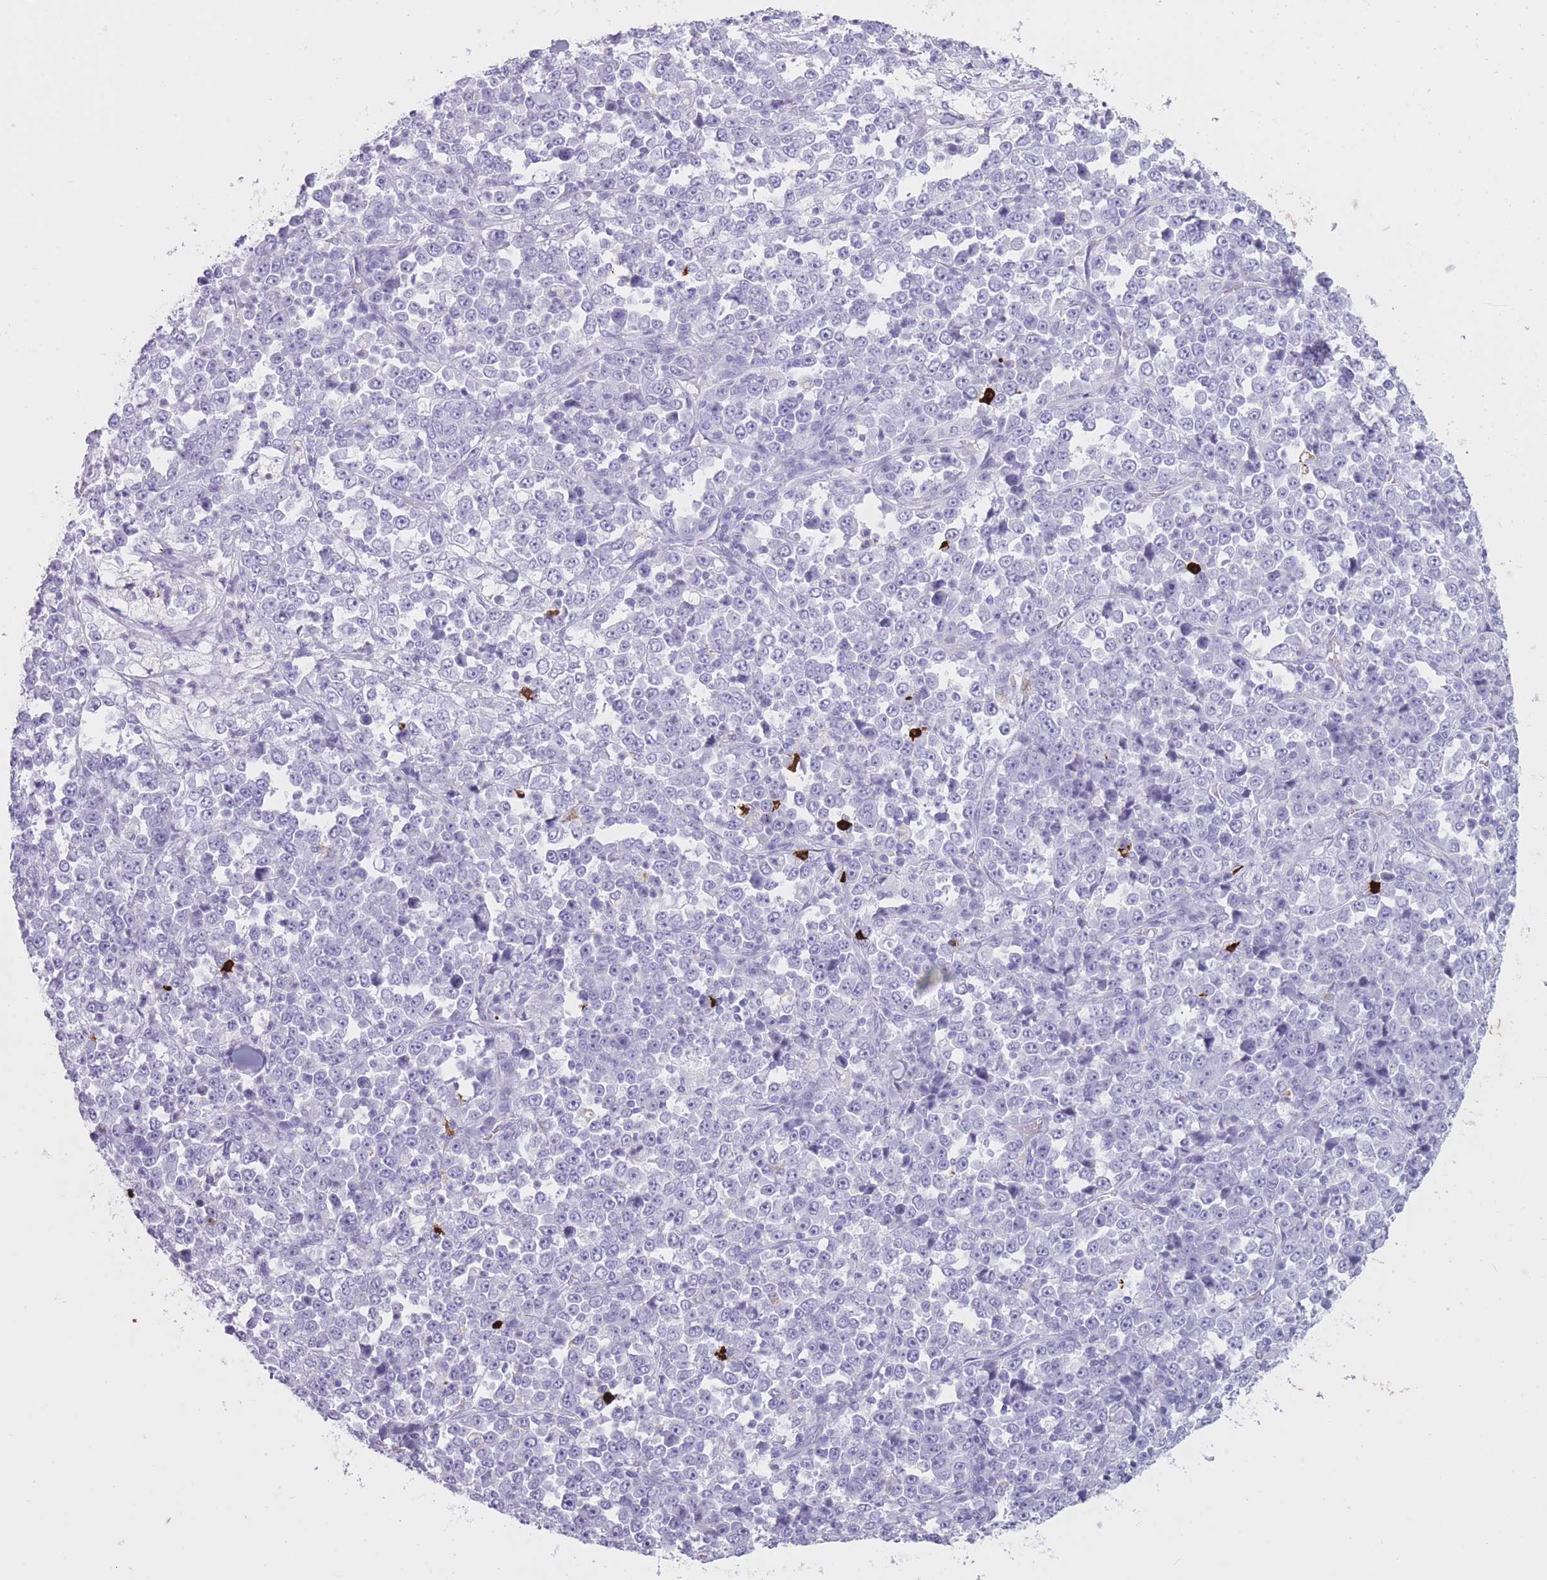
{"staining": {"intensity": "negative", "quantity": "none", "location": "none"}, "tissue": "stomach cancer", "cell_type": "Tumor cells", "image_type": "cancer", "snomed": [{"axis": "morphology", "description": "Normal tissue, NOS"}, {"axis": "morphology", "description": "Adenocarcinoma, NOS"}, {"axis": "topography", "description": "Stomach, upper"}, {"axis": "topography", "description": "Stomach"}], "caption": "DAB immunohistochemical staining of stomach cancer exhibits no significant expression in tumor cells.", "gene": "OR4F21", "patient": {"sex": "male", "age": 59}}